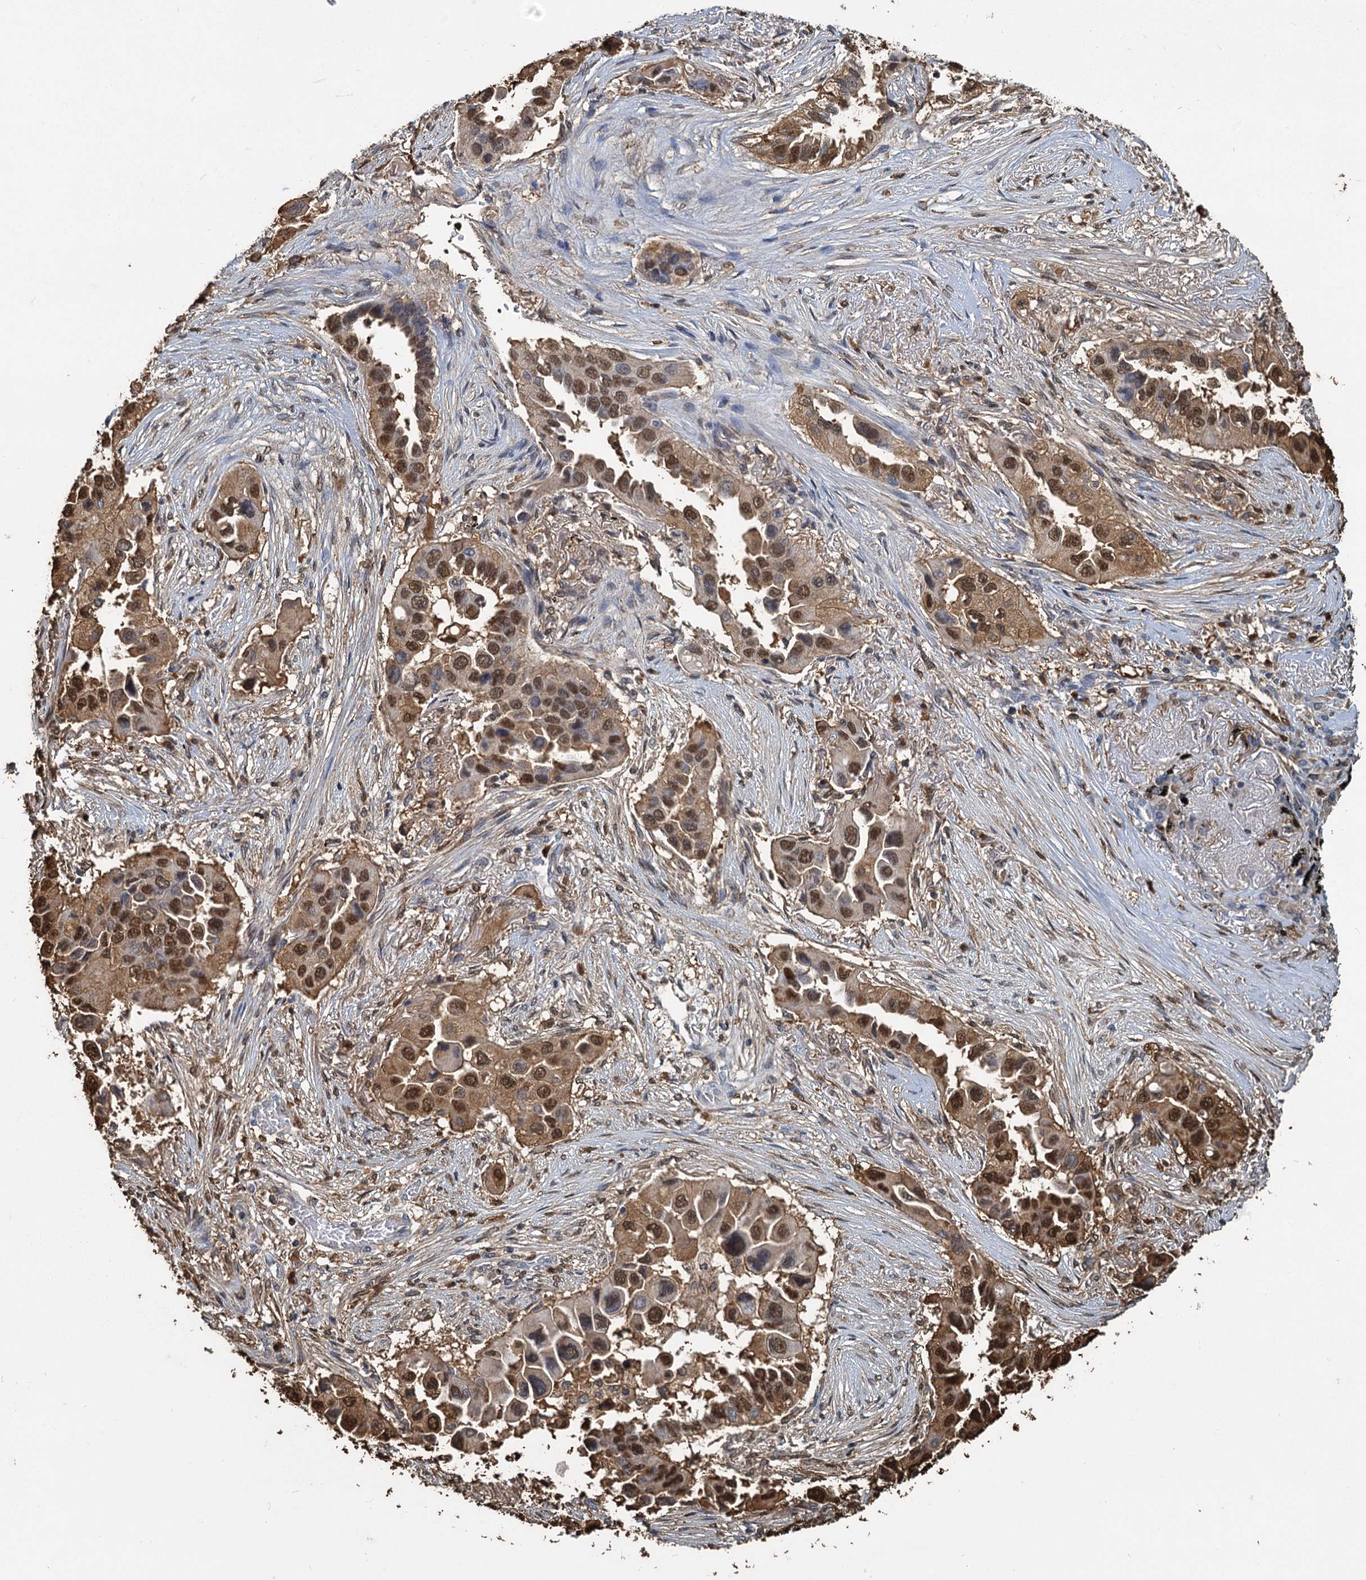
{"staining": {"intensity": "moderate", "quantity": ">75%", "location": "cytoplasmic/membranous,nuclear"}, "tissue": "lung cancer", "cell_type": "Tumor cells", "image_type": "cancer", "snomed": [{"axis": "morphology", "description": "Adenocarcinoma, NOS"}, {"axis": "topography", "description": "Lung"}], "caption": "Protein analysis of lung cancer (adenocarcinoma) tissue reveals moderate cytoplasmic/membranous and nuclear staining in about >75% of tumor cells. Immunohistochemistry (ihc) stains the protein in brown and the nuclei are stained blue.", "gene": "S100A6", "patient": {"sex": "female", "age": 76}}